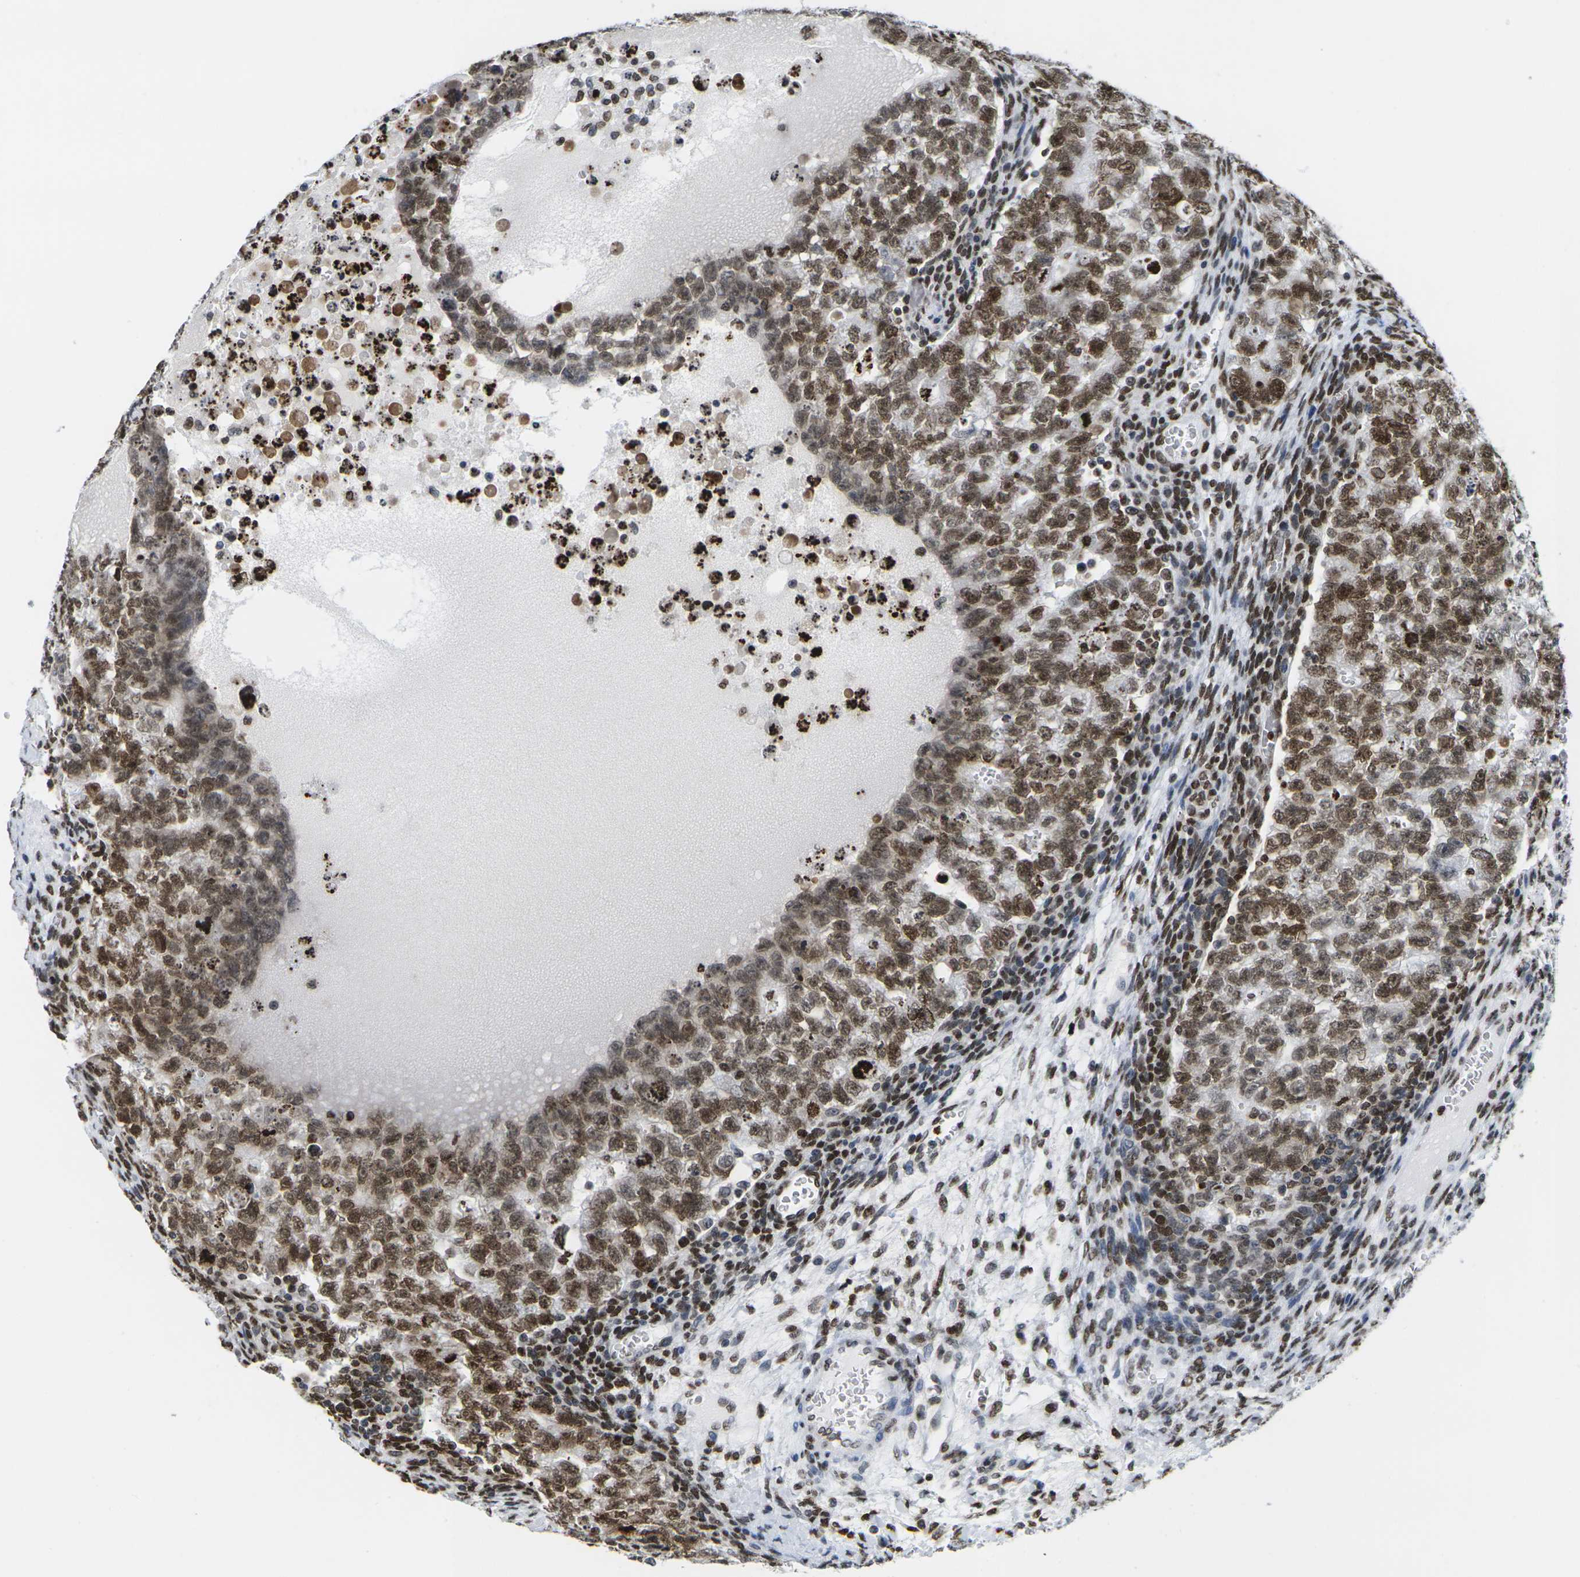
{"staining": {"intensity": "moderate", "quantity": ">75%", "location": "cytoplasmic/membranous,nuclear"}, "tissue": "testis cancer", "cell_type": "Tumor cells", "image_type": "cancer", "snomed": [{"axis": "morphology", "description": "Seminoma, NOS"}, {"axis": "morphology", "description": "Carcinoma, Embryonal, NOS"}, {"axis": "topography", "description": "Testis"}], "caption": "Tumor cells show medium levels of moderate cytoplasmic/membranous and nuclear positivity in about >75% of cells in human testis cancer.", "gene": "H2AC21", "patient": {"sex": "male", "age": 38}}